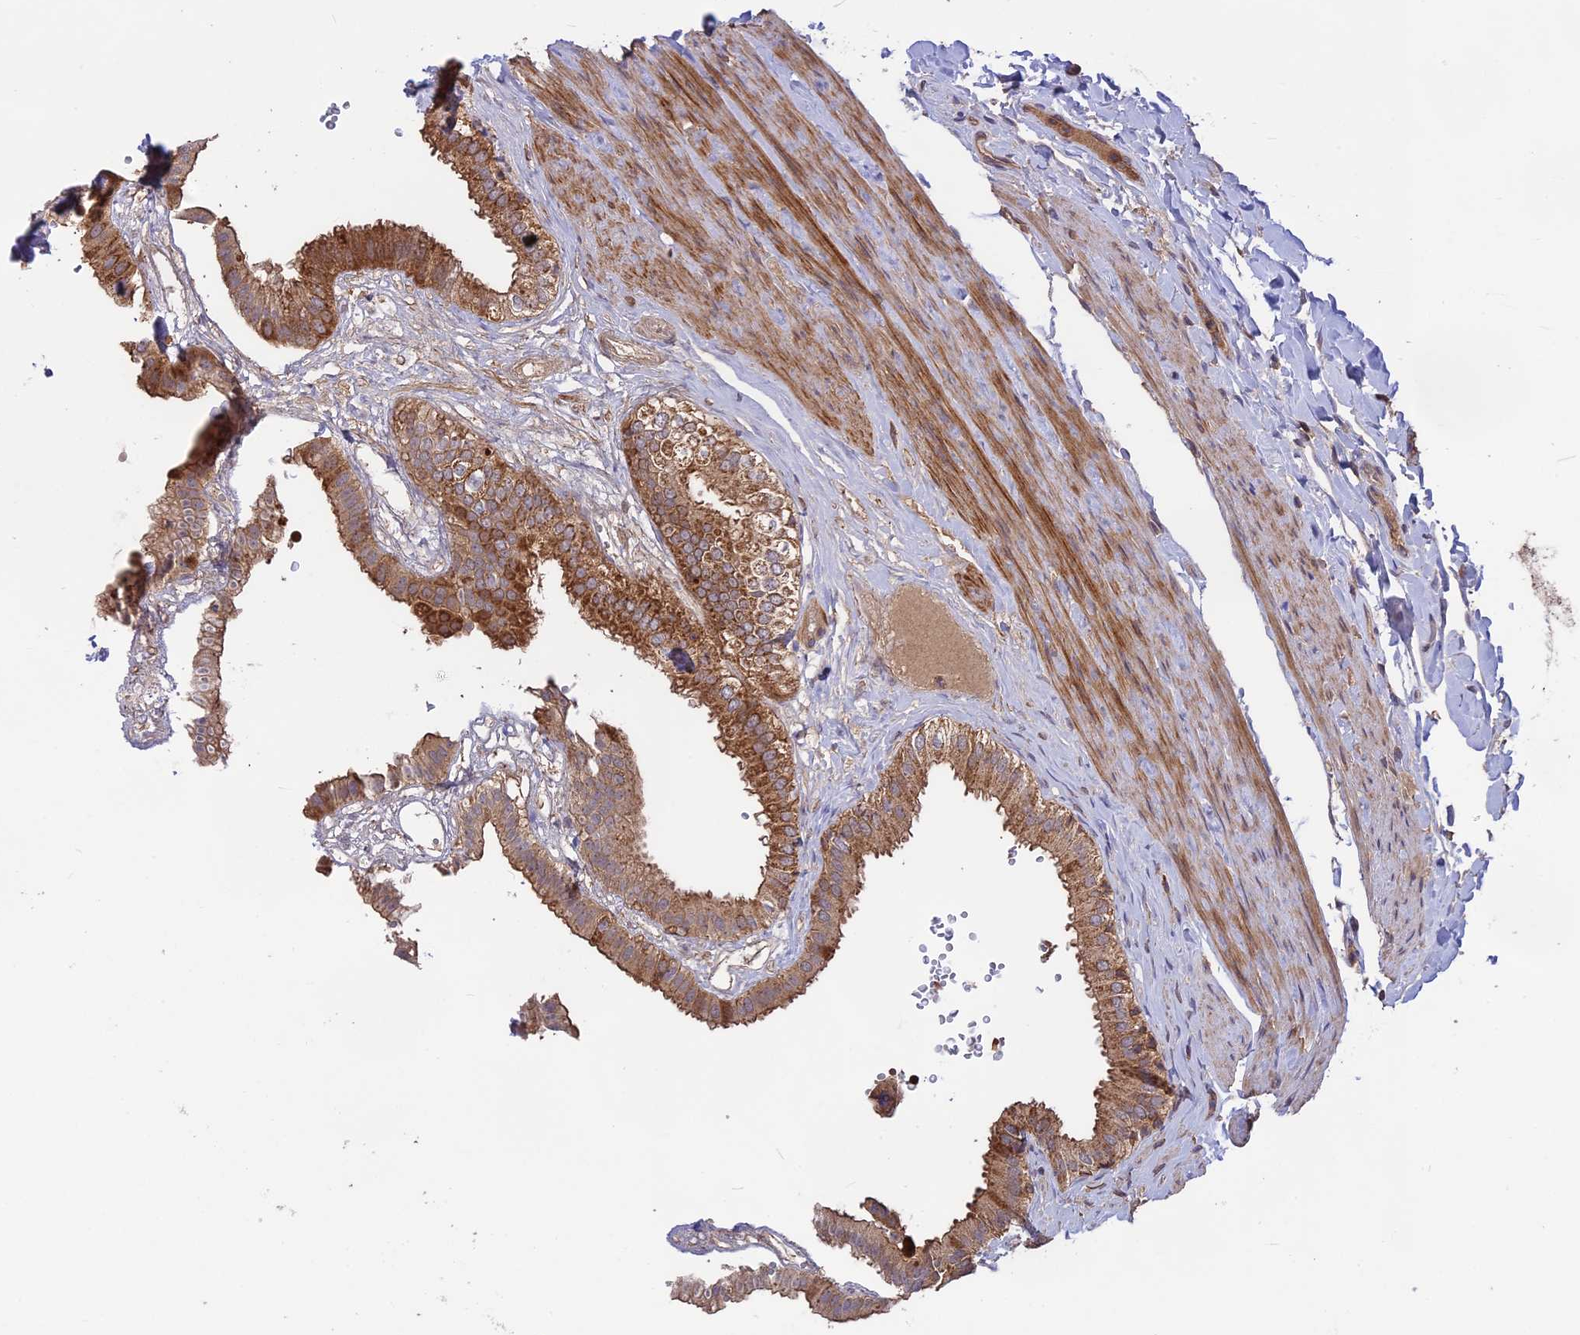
{"staining": {"intensity": "moderate", "quantity": ">75%", "location": "cytoplasmic/membranous"}, "tissue": "gallbladder", "cell_type": "Glandular cells", "image_type": "normal", "snomed": [{"axis": "morphology", "description": "Normal tissue, NOS"}, {"axis": "topography", "description": "Gallbladder"}], "caption": "DAB immunohistochemical staining of unremarkable gallbladder demonstrates moderate cytoplasmic/membranous protein positivity in approximately >75% of glandular cells.", "gene": "NUDT8", "patient": {"sex": "female", "age": 61}}